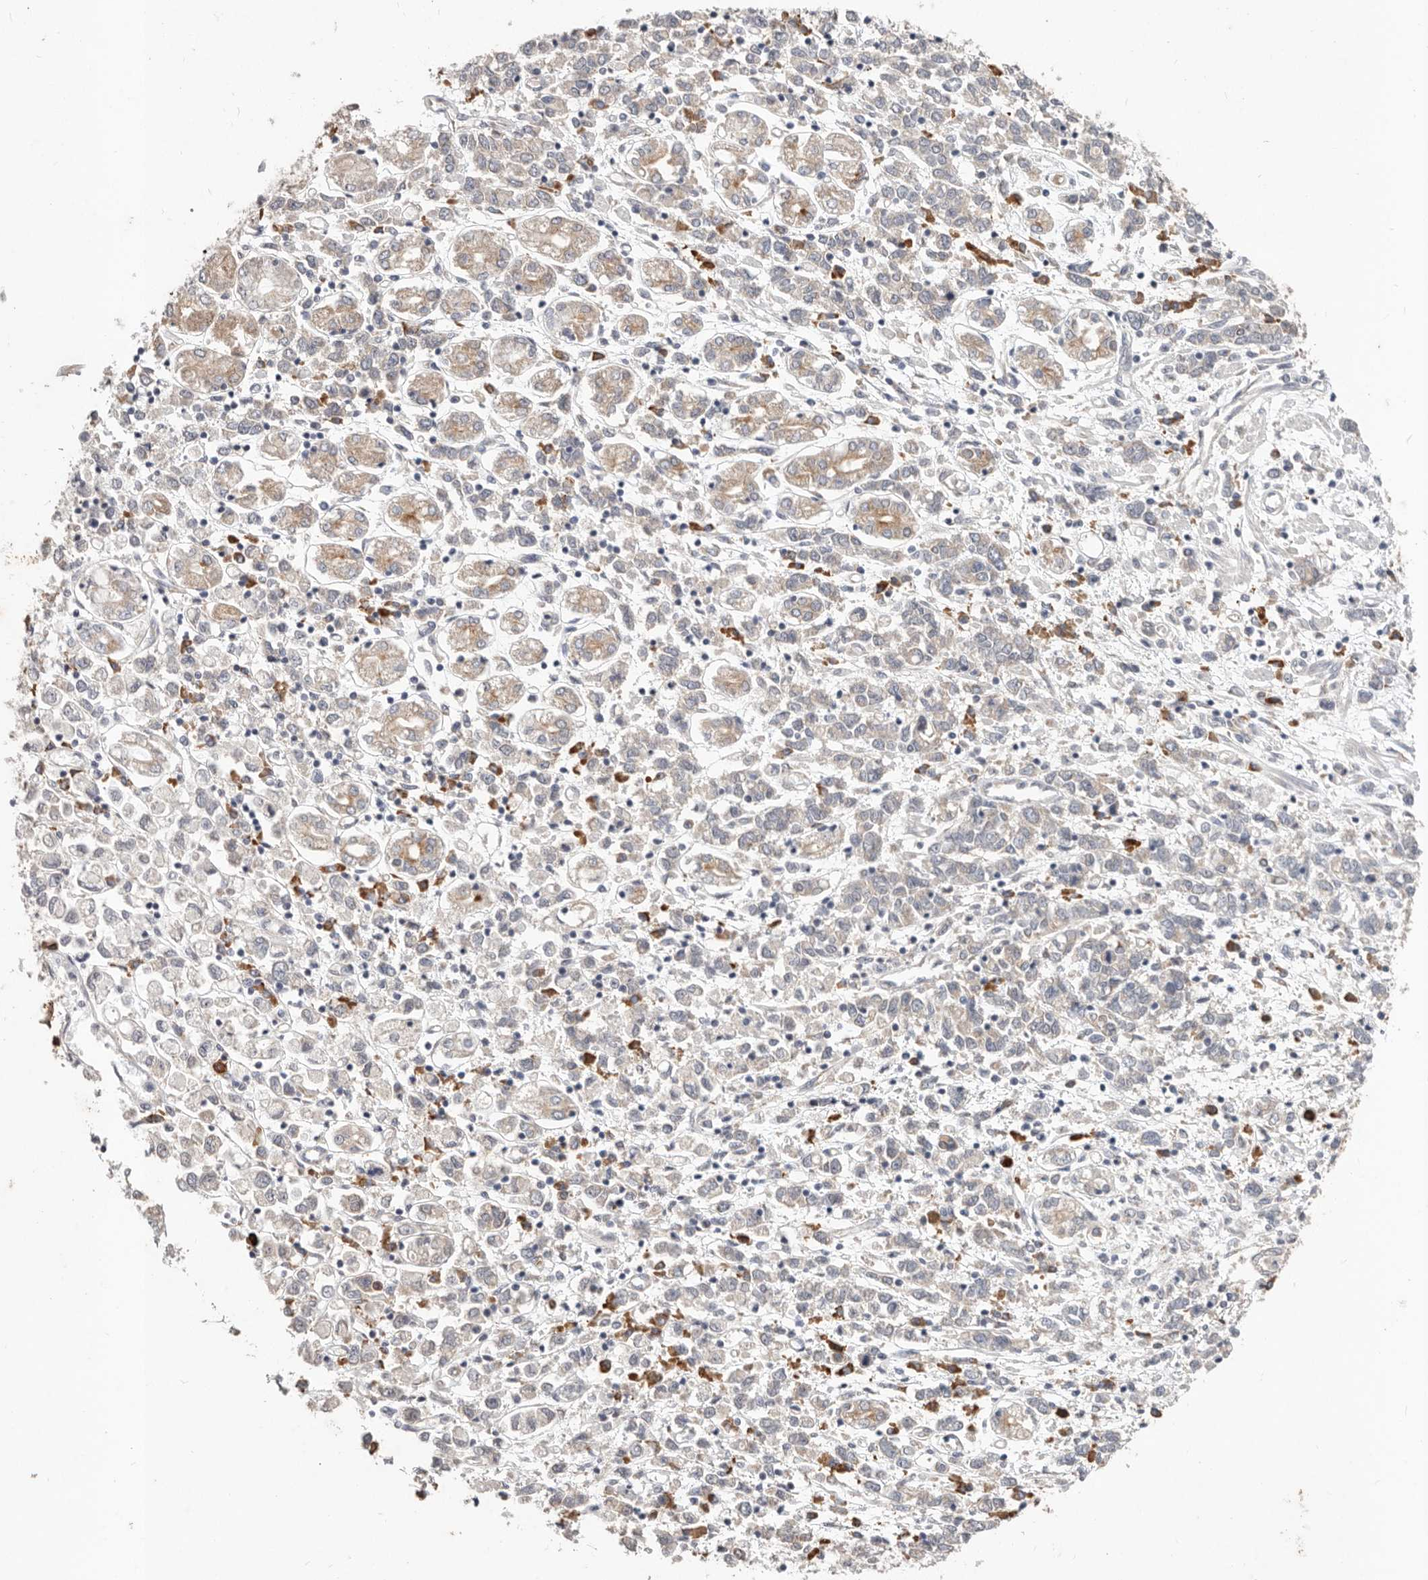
{"staining": {"intensity": "negative", "quantity": "none", "location": "none"}, "tissue": "stomach cancer", "cell_type": "Tumor cells", "image_type": "cancer", "snomed": [{"axis": "morphology", "description": "Adenocarcinoma, NOS"}, {"axis": "topography", "description": "Stomach"}], "caption": "Immunohistochemical staining of human adenocarcinoma (stomach) shows no significant expression in tumor cells.", "gene": "WDR77", "patient": {"sex": "female", "age": 76}}